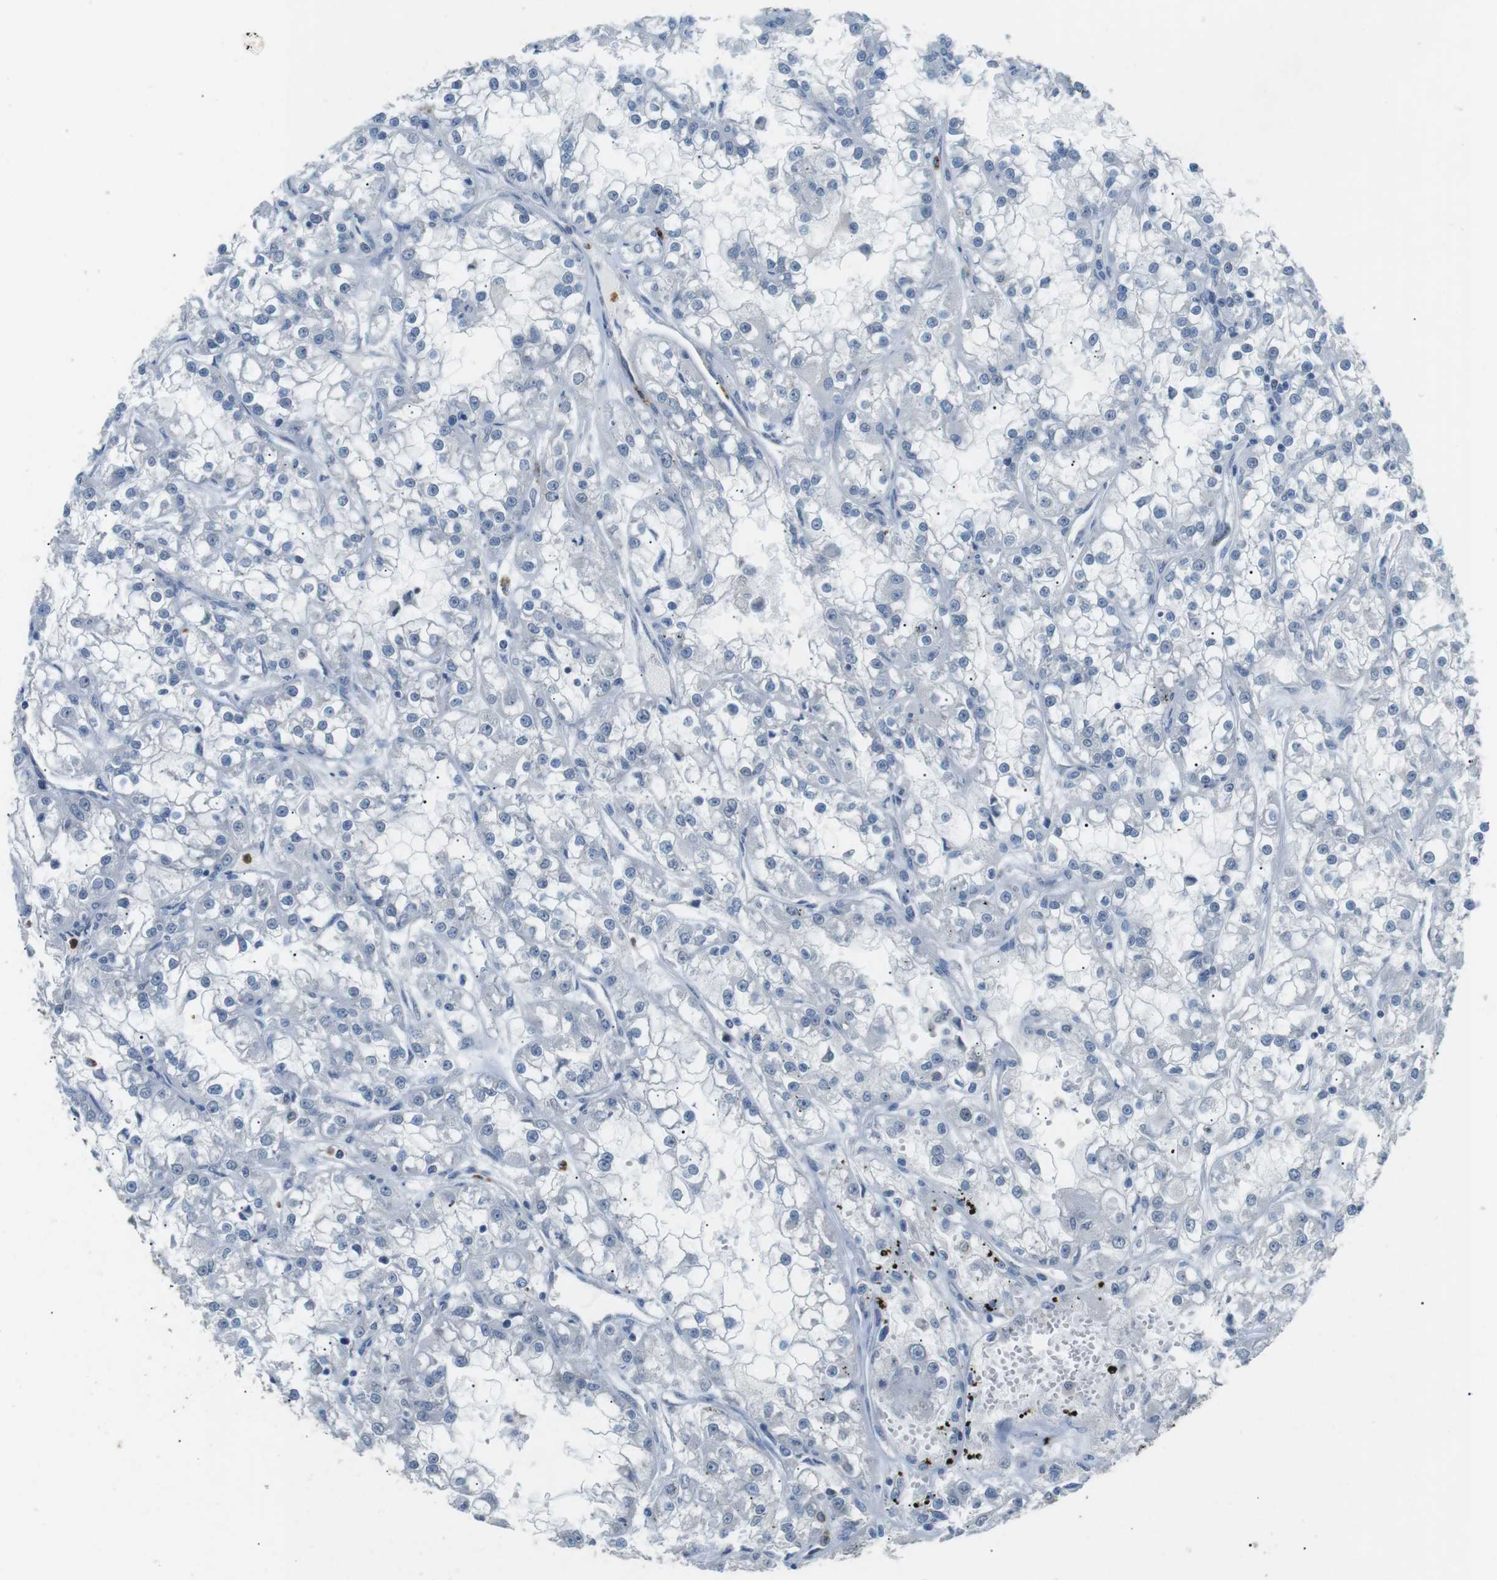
{"staining": {"intensity": "negative", "quantity": "none", "location": "none"}, "tissue": "renal cancer", "cell_type": "Tumor cells", "image_type": "cancer", "snomed": [{"axis": "morphology", "description": "Adenocarcinoma, NOS"}, {"axis": "topography", "description": "Kidney"}], "caption": "An immunohistochemistry image of adenocarcinoma (renal) is shown. There is no staining in tumor cells of adenocarcinoma (renal).", "gene": "GZMM", "patient": {"sex": "female", "age": 52}}